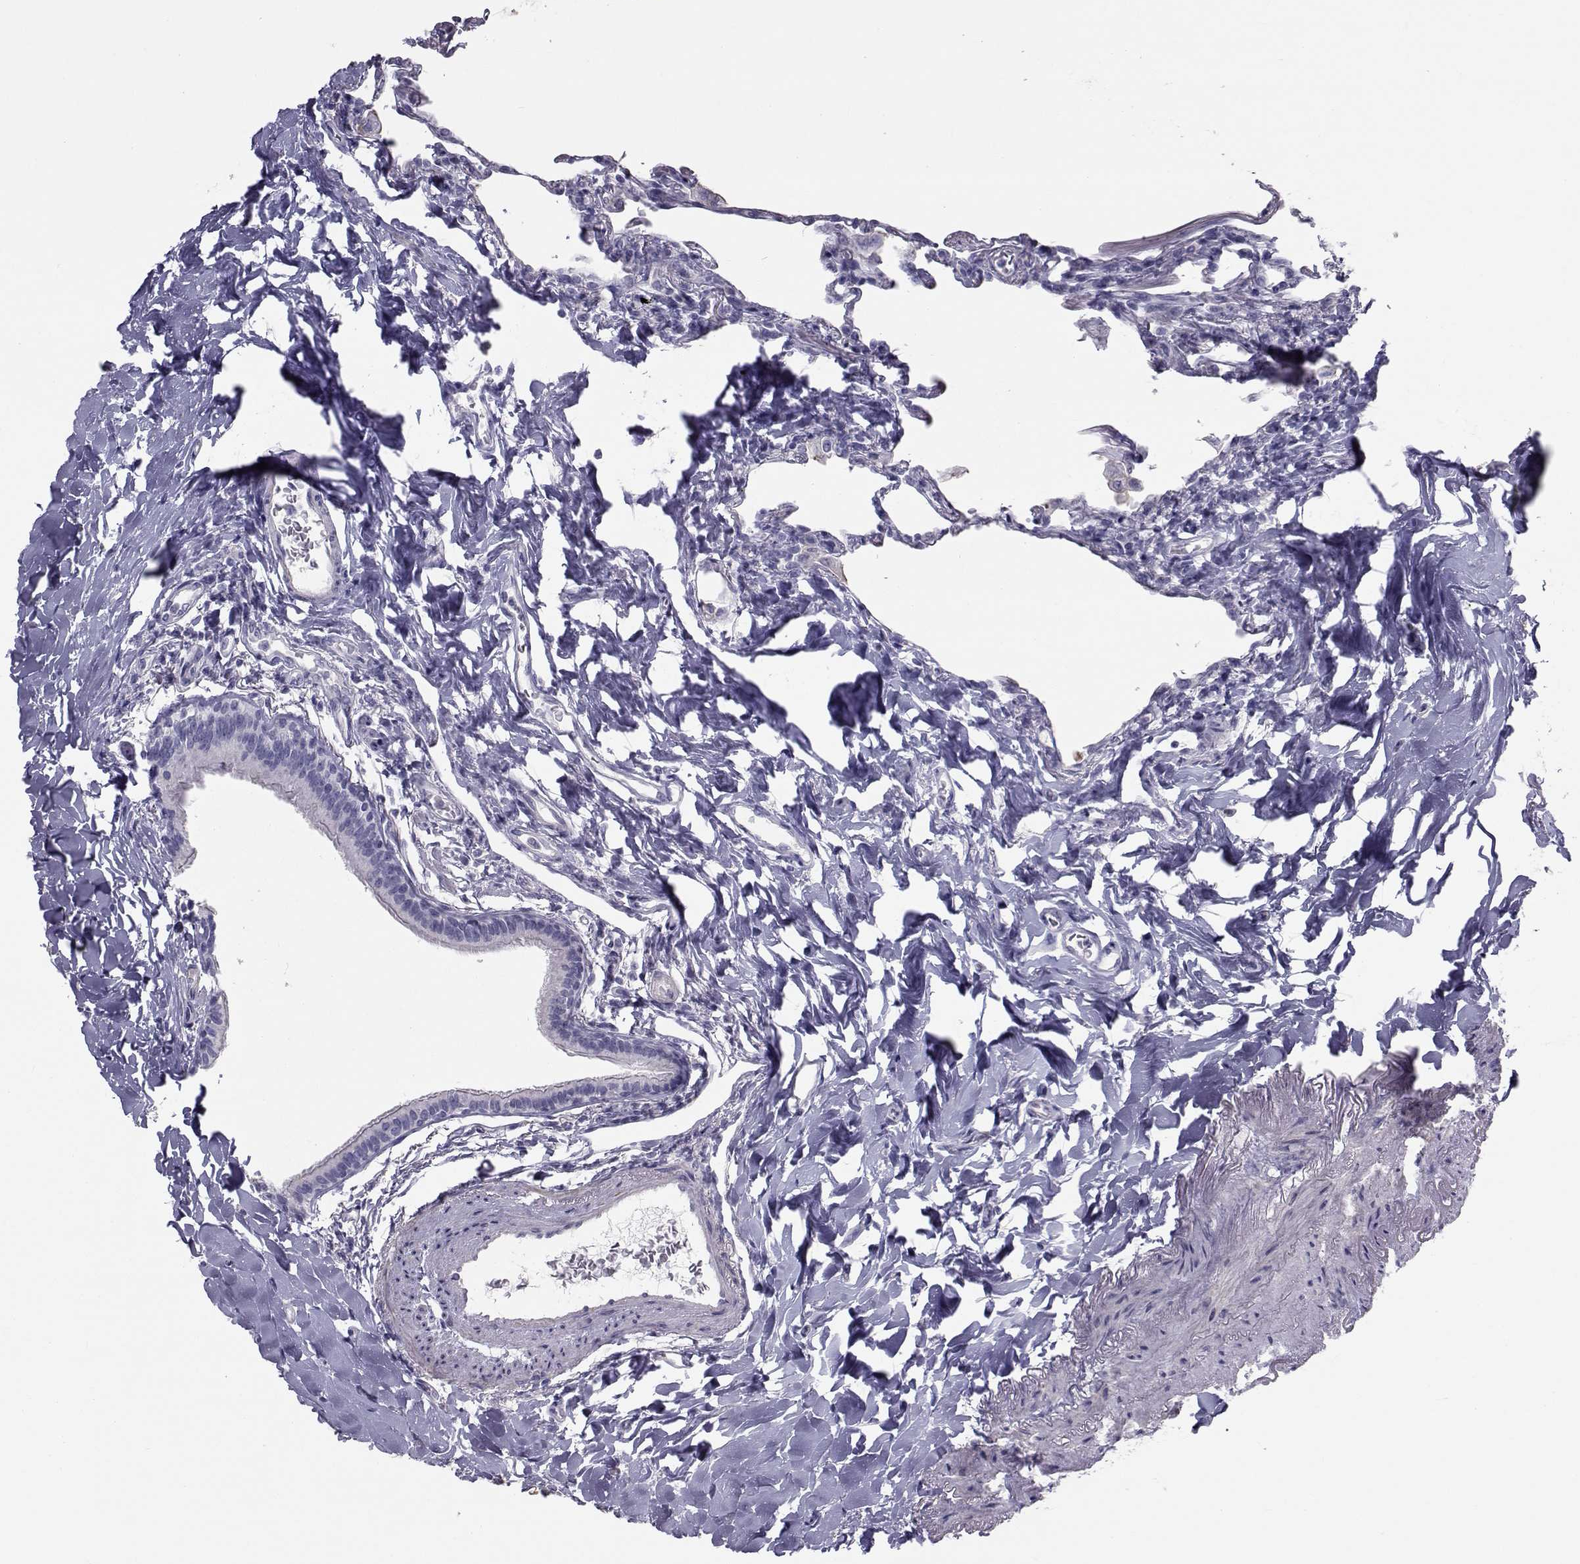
{"staining": {"intensity": "negative", "quantity": "none", "location": "none"}, "tissue": "lung", "cell_type": "Alveolar cells", "image_type": "normal", "snomed": [{"axis": "morphology", "description": "Normal tissue, NOS"}, {"axis": "topography", "description": "Lung"}], "caption": "An immunohistochemistry (IHC) photomicrograph of normal lung is shown. There is no staining in alveolar cells of lung. (DAB (3,3'-diaminobenzidine) immunohistochemistry (IHC) visualized using brightfield microscopy, high magnification).", "gene": "GARIN3", "patient": {"sex": "female", "age": 57}}